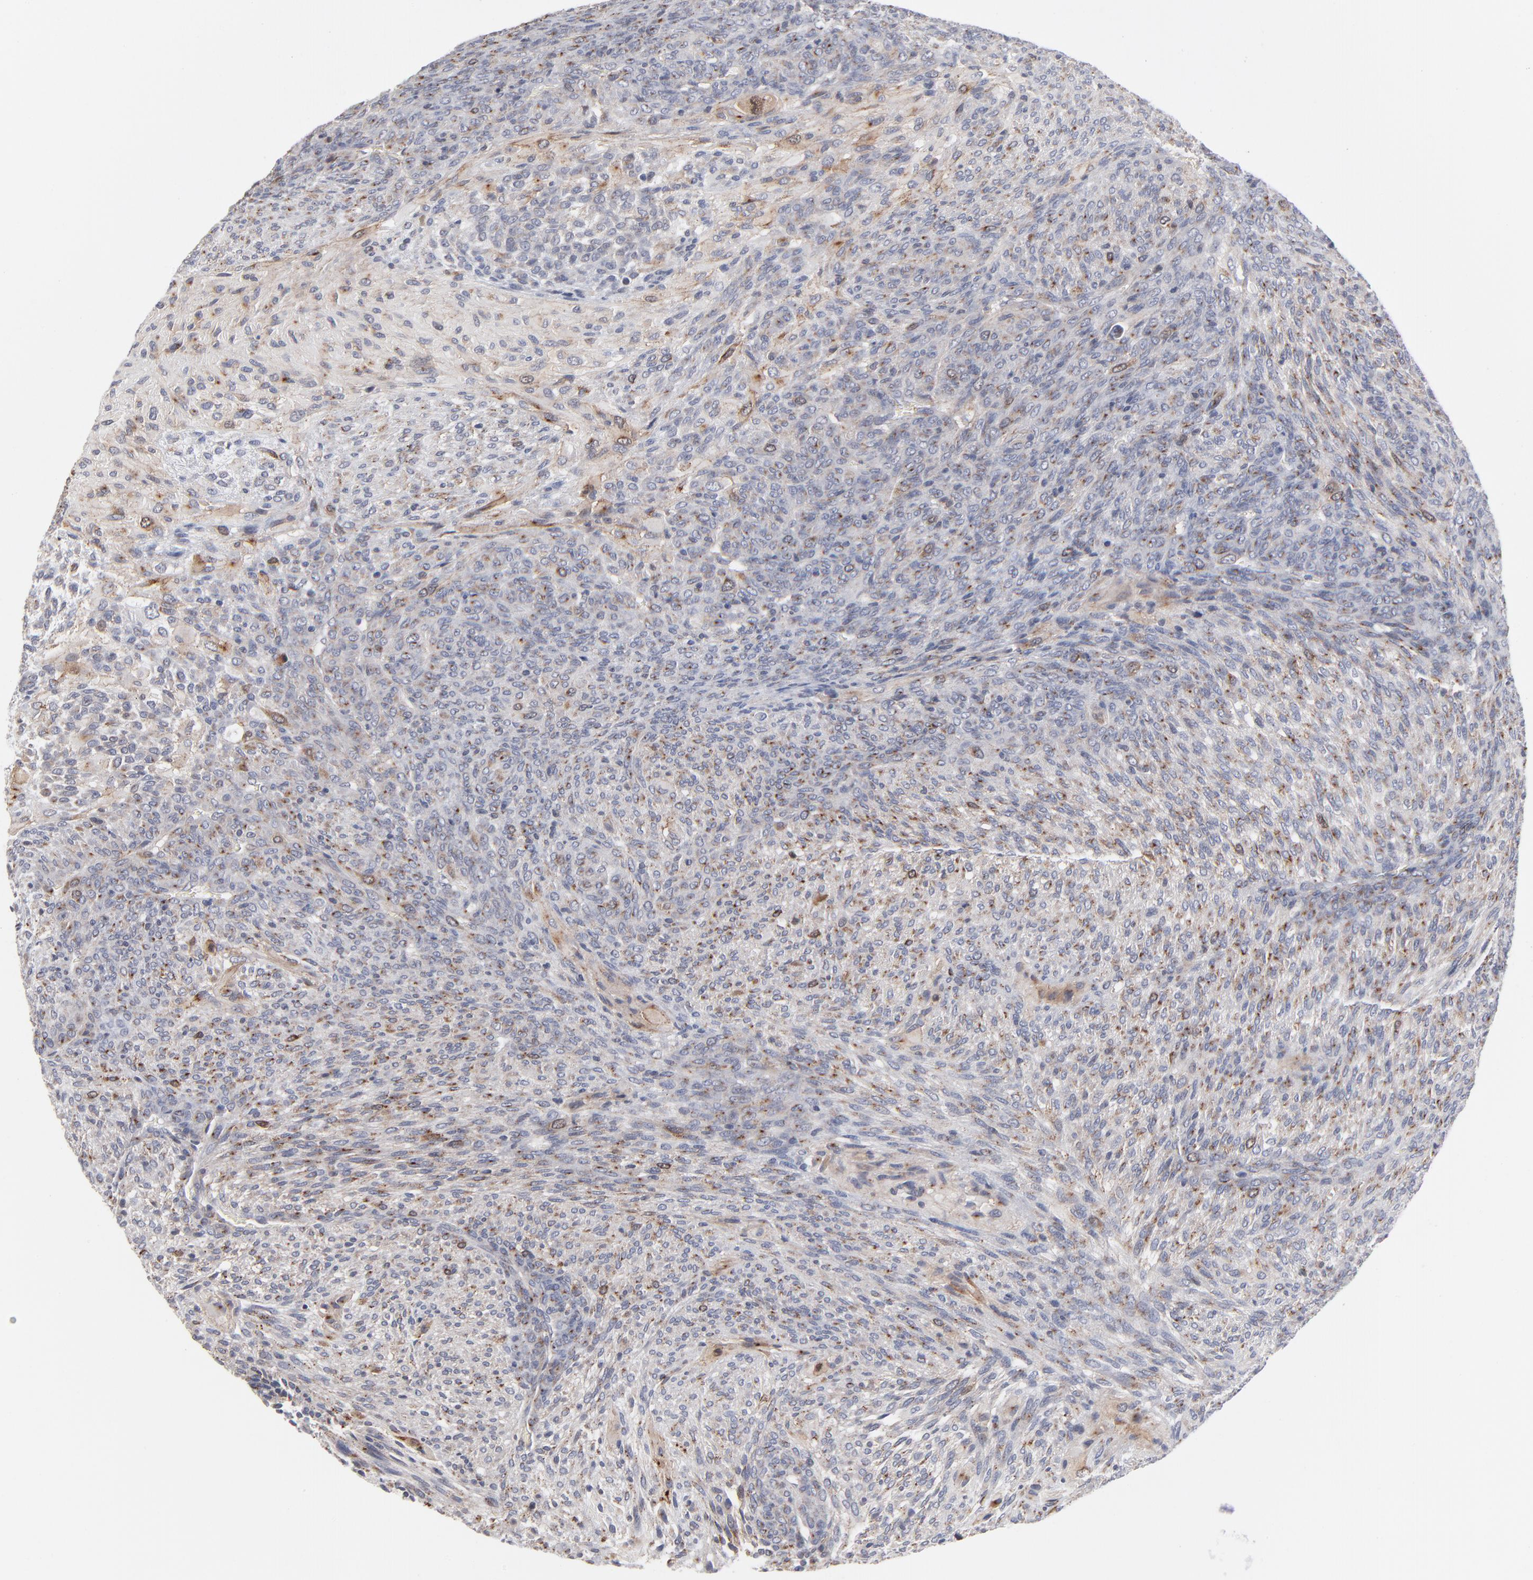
{"staining": {"intensity": "weak", "quantity": "<25%", "location": "cytoplasmic/membranous,nuclear"}, "tissue": "glioma", "cell_type": "Tumor cells", "image_type": "cancer", "snomed": [{"axis": "morphology", "description": "Glioma, malignant, High grade"}, {"axis": "topography", "description": "Cerebral cortex"}], "caption": "Malignant high-grade glioma was stained to show a protein in brown. There is no significant staining in tumor cells.", "gene": "AURKA", "patient": {"sex": "female", "age": 55}}